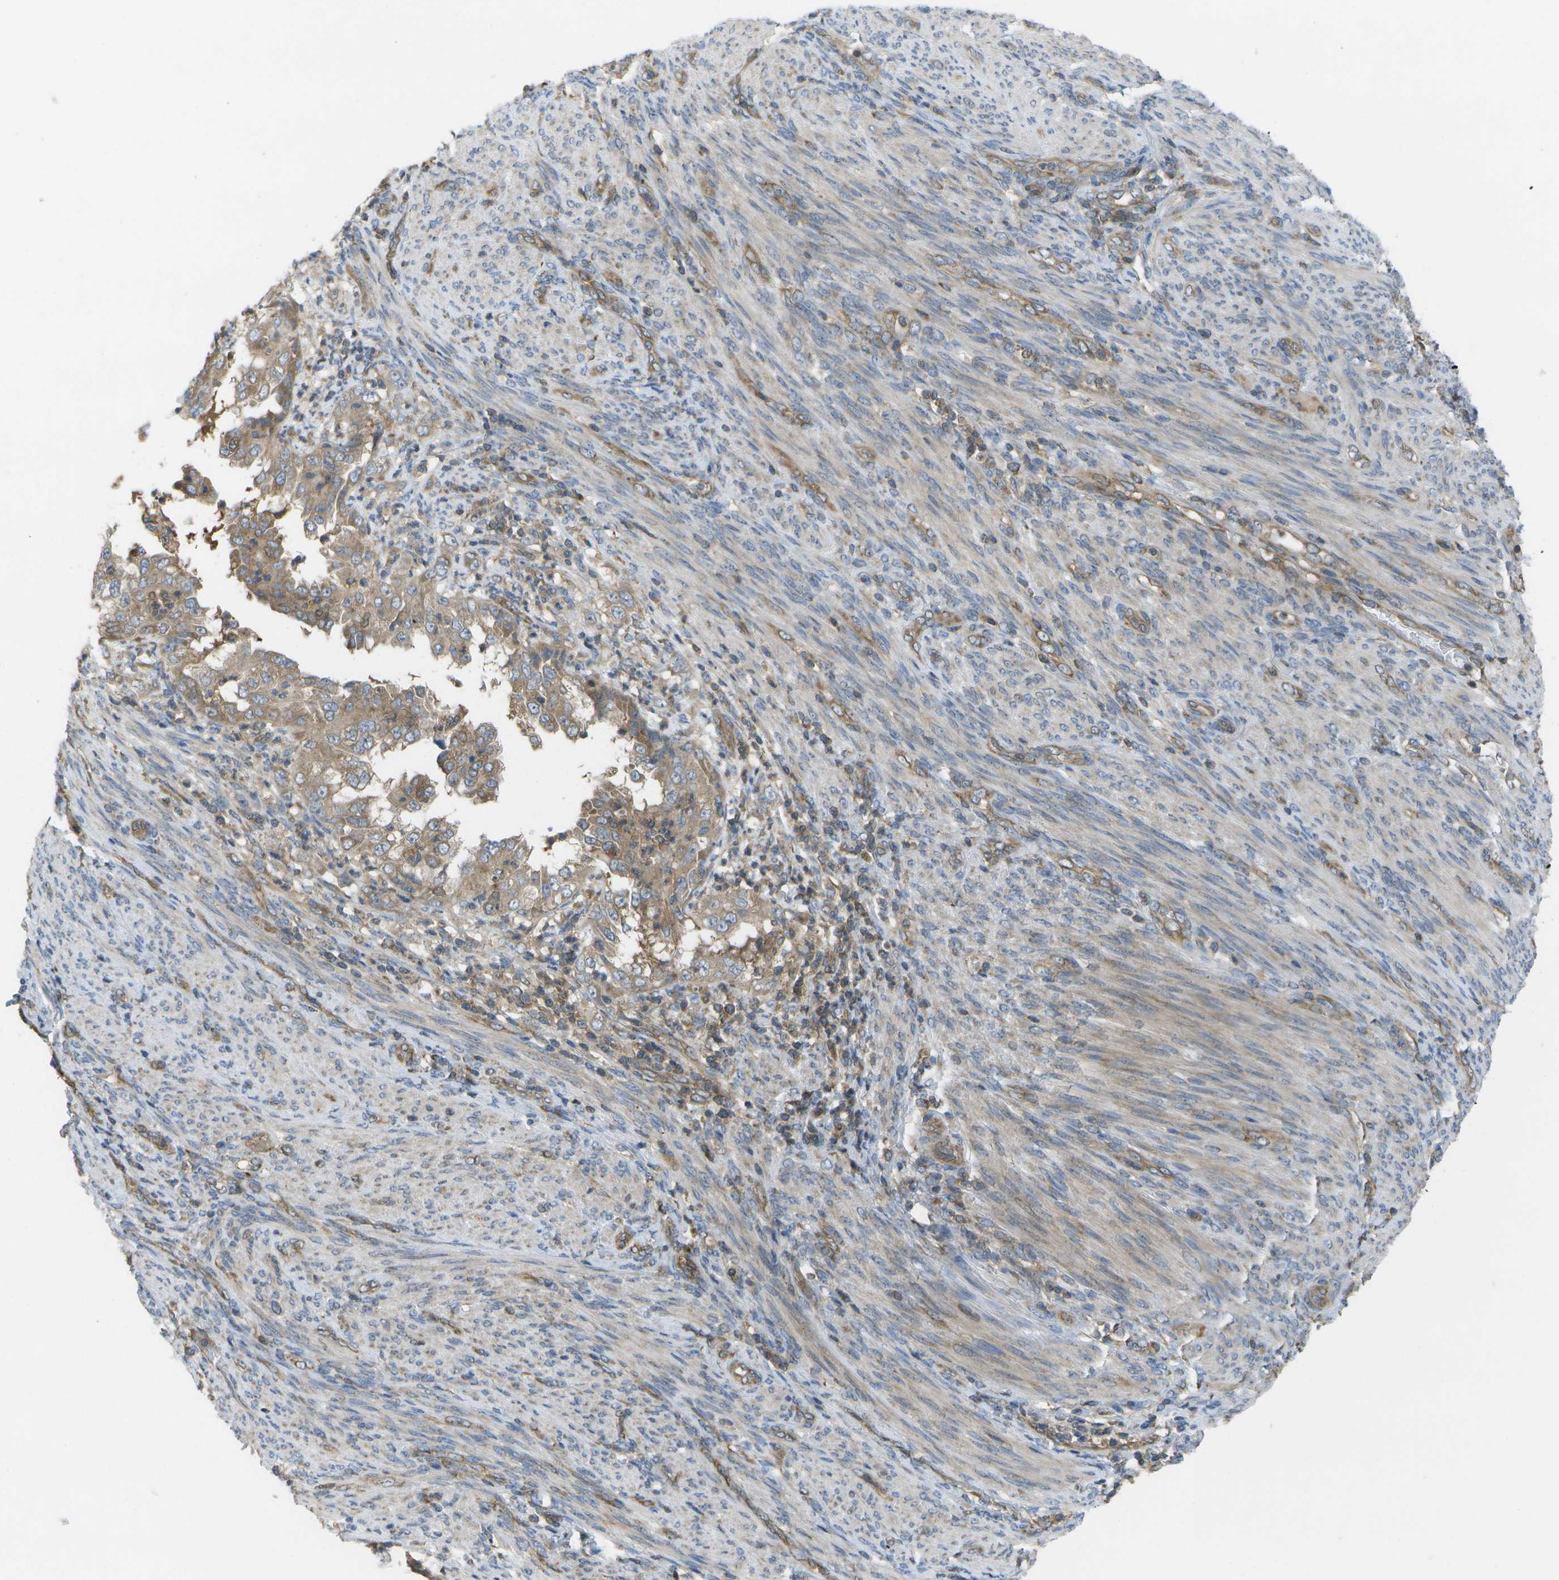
{"staining": {"intensity": "moderate", "quantity": ">75%", "location": "cytoplasmic/membranous"}, "tissue": "endometrial cancer", "cell_type": "Tumor cells", "image_type": "cancer", "snomed": [{"axis": "morphology", "description": "Adenocarcinoma, NOS"}, {"axis": "topography", "description": "Endometrium"}], "caption": "Endometrial cancer tissue shows moderate cytoplasmic/membranous staining in approximately >75% of tumor cells (DAB IHC with brightfield microscopy, high magnification).", "gene": "DPM3", "patient": {"sex": "female", "age": 85}}